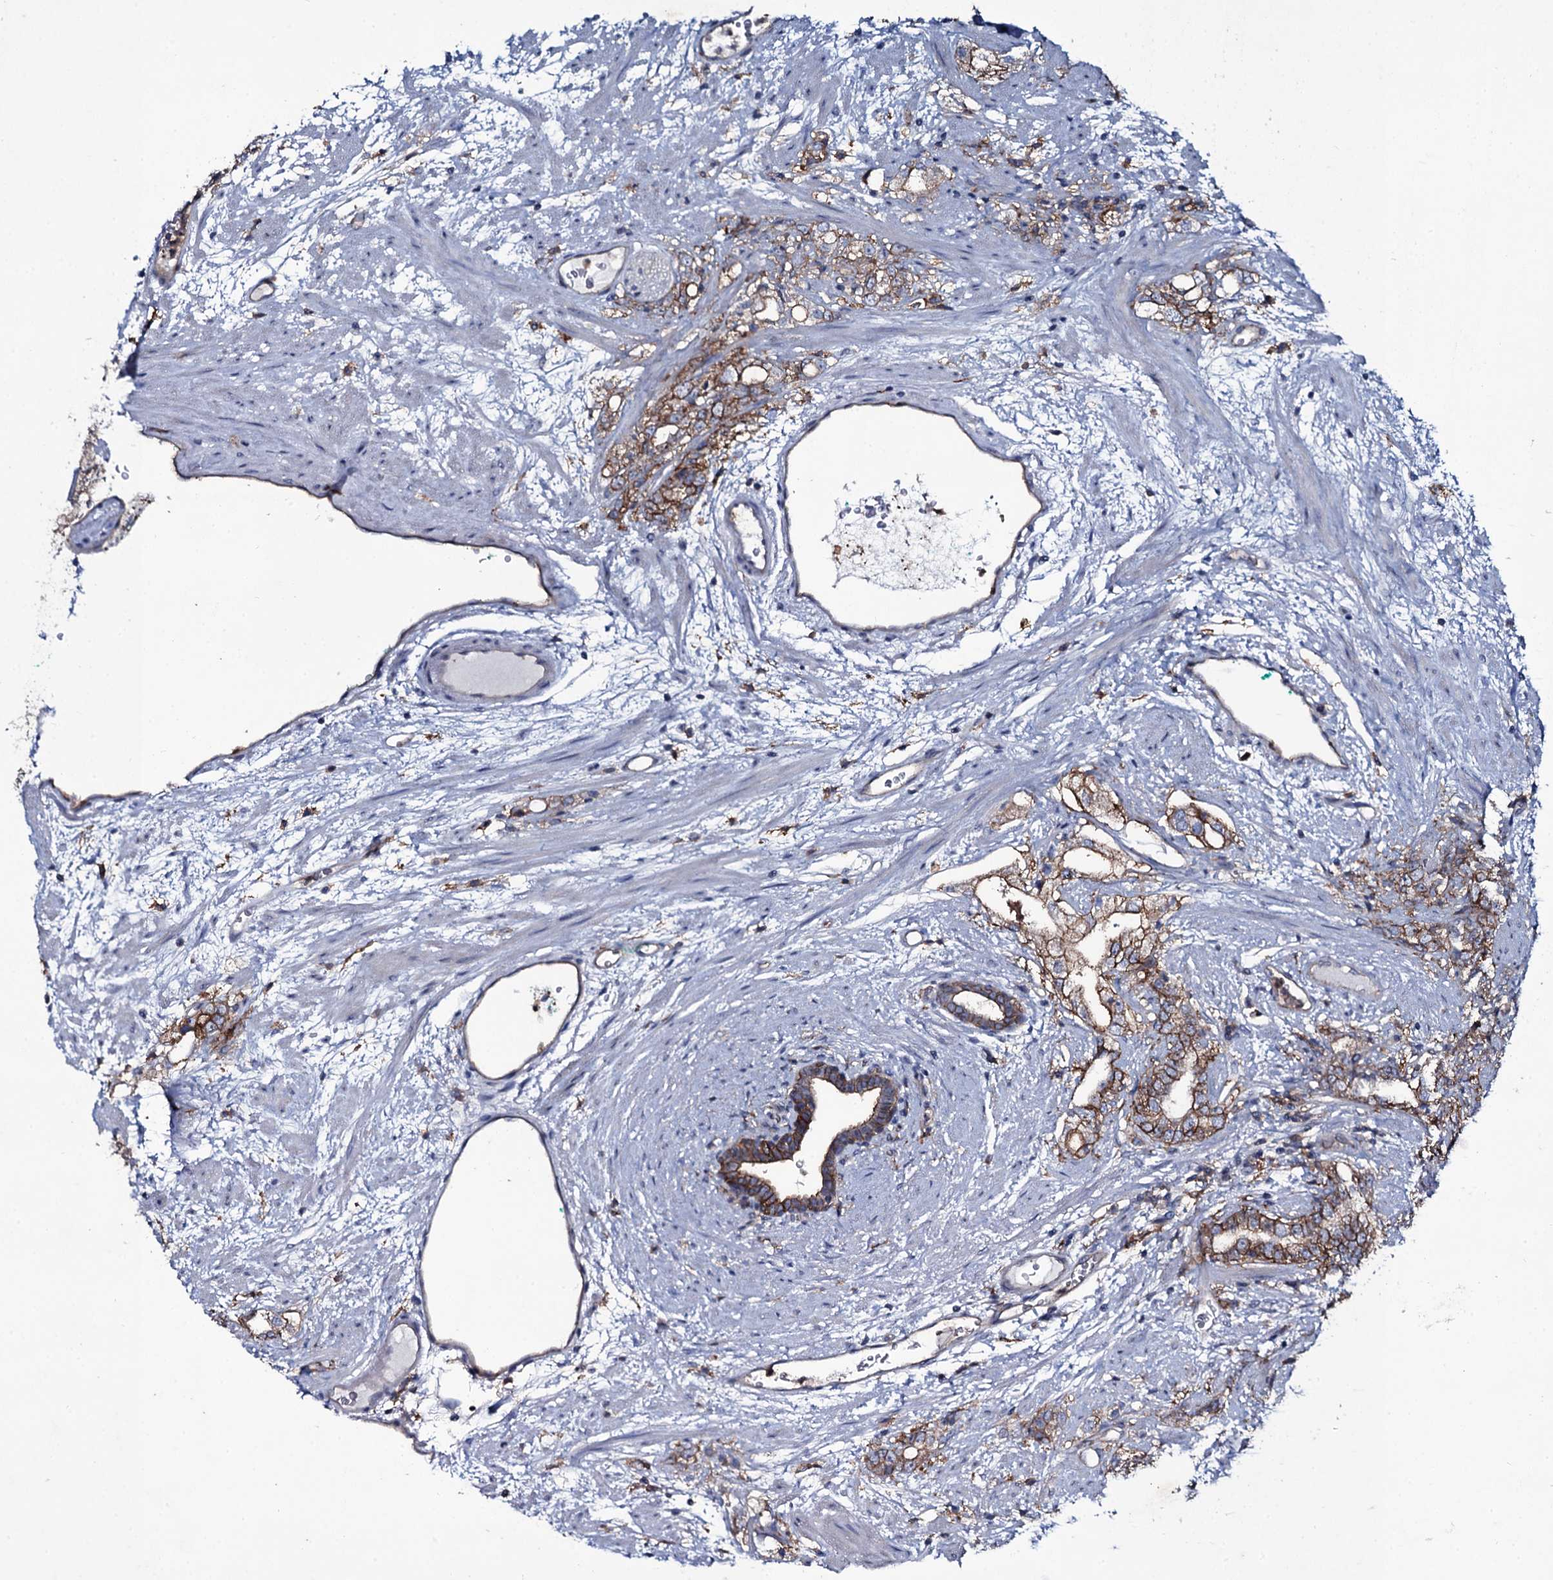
{"staining": {"intensity": "moderate", "quantity": ">75%", "location": "cytoplasmic/membranous"}, "tissue": "prostate cancer", "cell_type": "Tumor cells", "image_type": "cancer", "snomed": [{"axis": "morphology", "description": "Adenocarcinoma, High grade"}, {"axis": "topography", "description": "Prostate"}], "caption": "About >75% of tumor cells in high-grade adenocarcinoma (prostate) exhibit moderate cytoplasmic/membranous protein expression as visualized by brown immunohistochemical staining.", "gene": "SNAP23", "patient": {"sex": "male", "age": 64}}